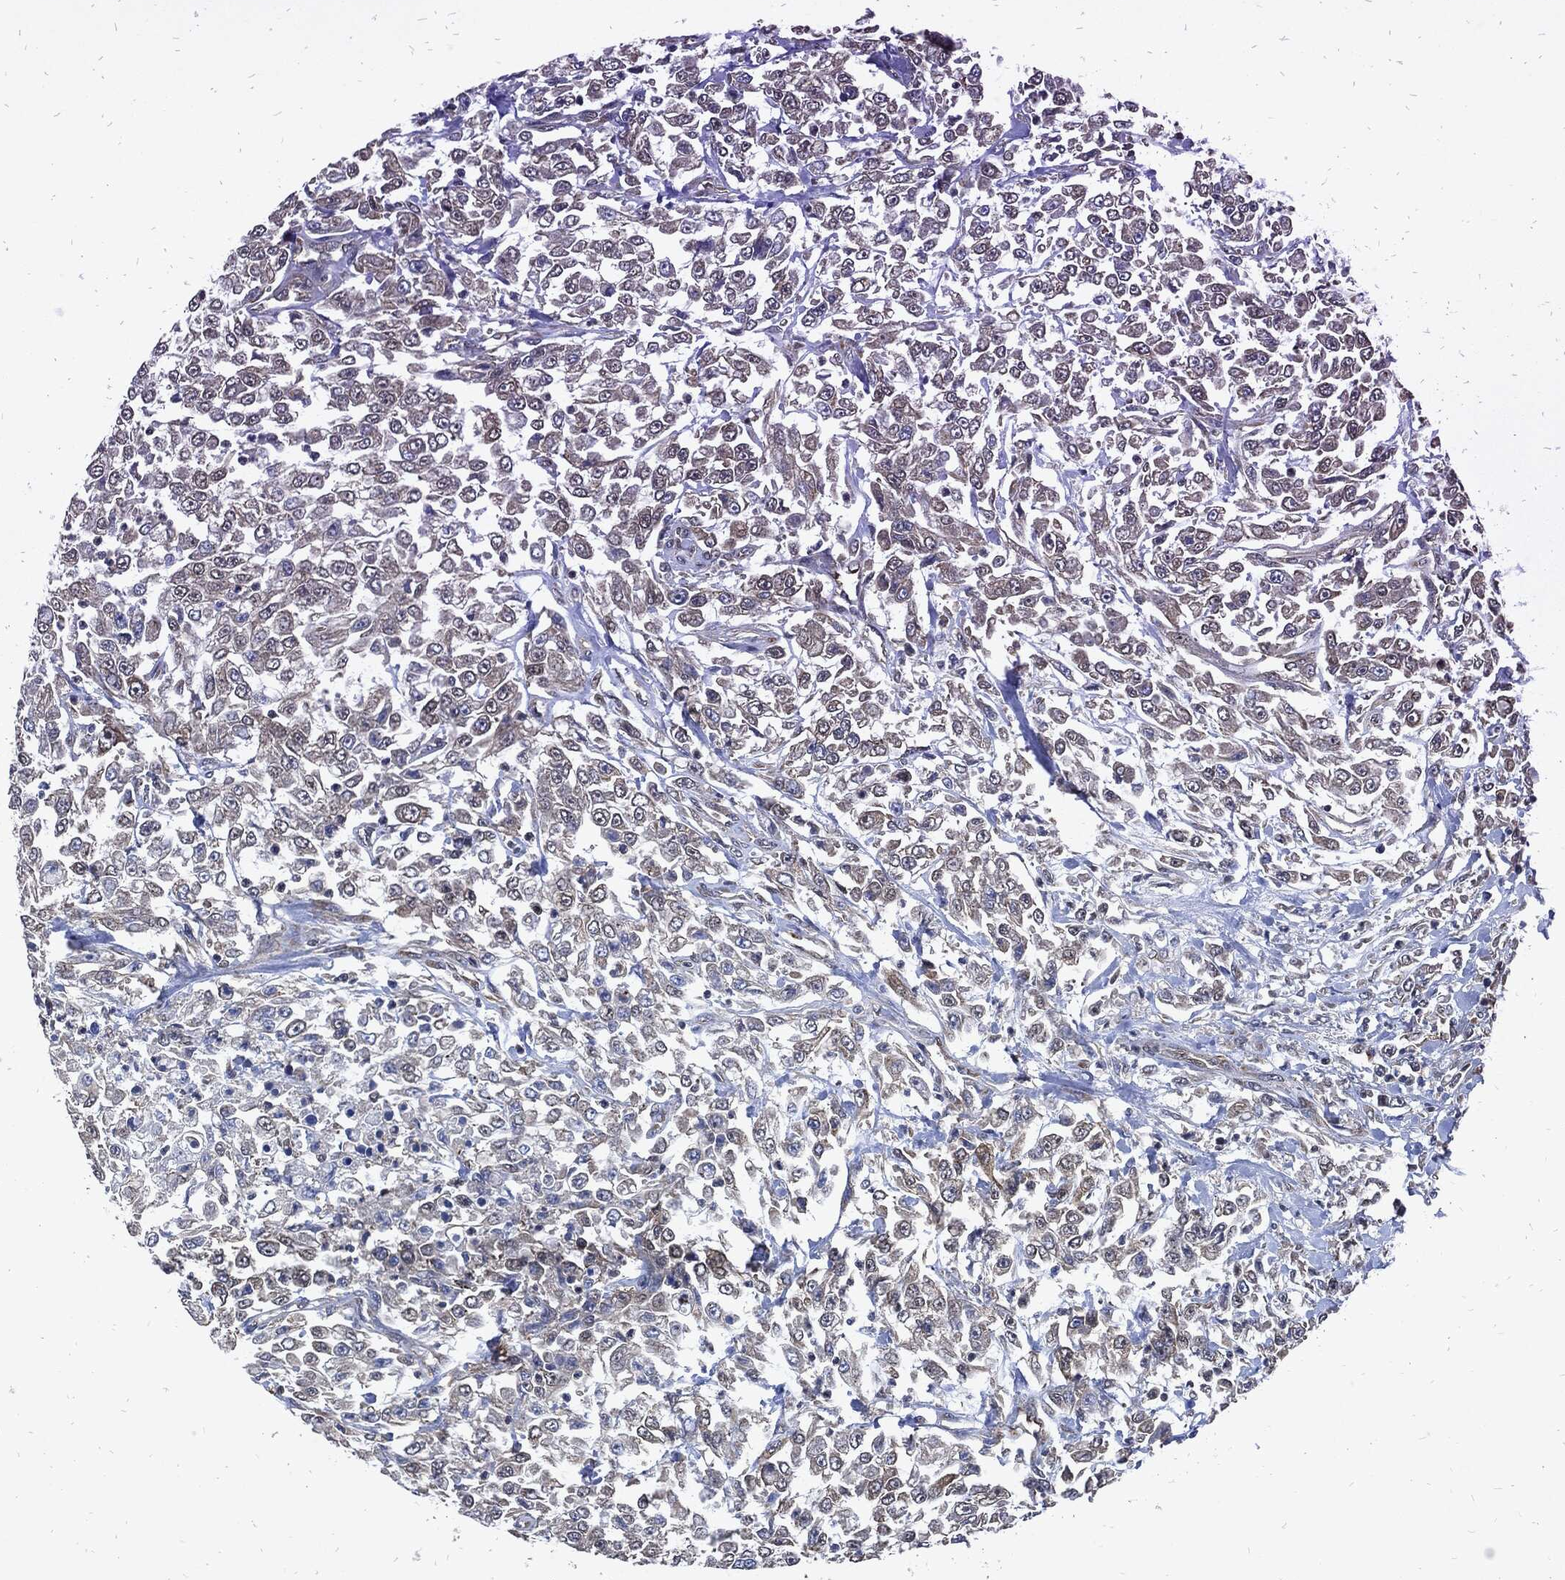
{"staining": {"intensity": "negative", "quantity": "none", "location": "none"}, "tissue": "urothelial cancer", "cell_type": "Tumor cells", "image_type": "cancer", "snomed": [{"axis": "morphology", "description": "Urothelial carcinoma, High grade"}, {"axis": "topography", "description": "Urinary bladder"}], "caption": "Urothelial cancer was stained to show a protein in brown. There is no significant positivity in tumor cells.", "gene": "DCTN1", "patient": {"sex": "male", "age": 46}}